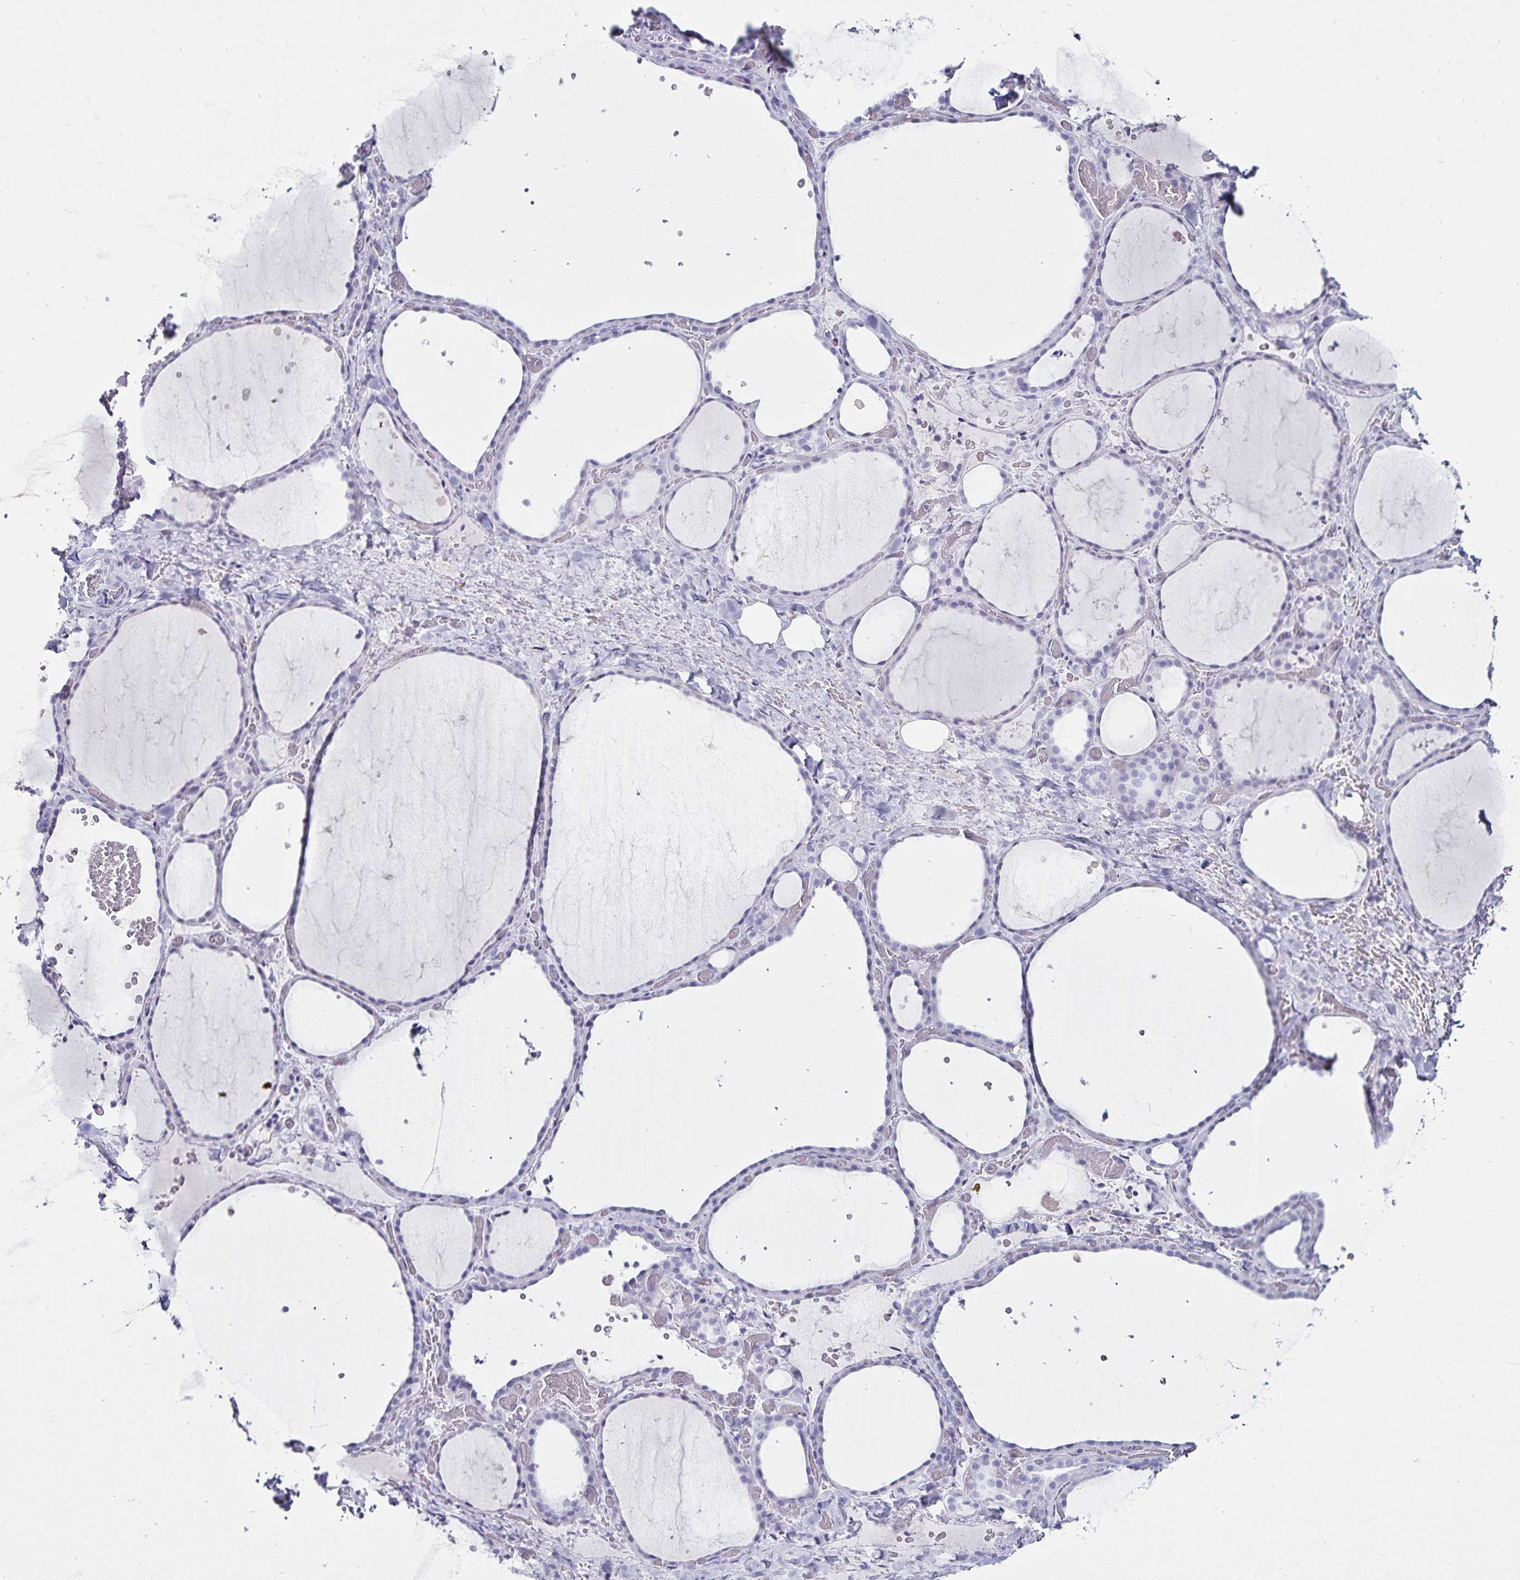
{"staining": {"intensity": "negative", "quantity": "none", "location": "none"}, "tissue": "thyroid gland", "cell_type": "Glandular cells", "image_type": "normal", "snomed": [{"axis": "morphology", "description": "Normal tissue, NOS"}, {"axis": "topography", "description": "Thyroid gland"}], "caption": "This is a micrograph of immunohistochemistry (IHC) staining of normal thyroid gland, which shows no expression in glandular cells.", "gene": "DEFA6", "patient": {"sex": "female", "age": 36}}